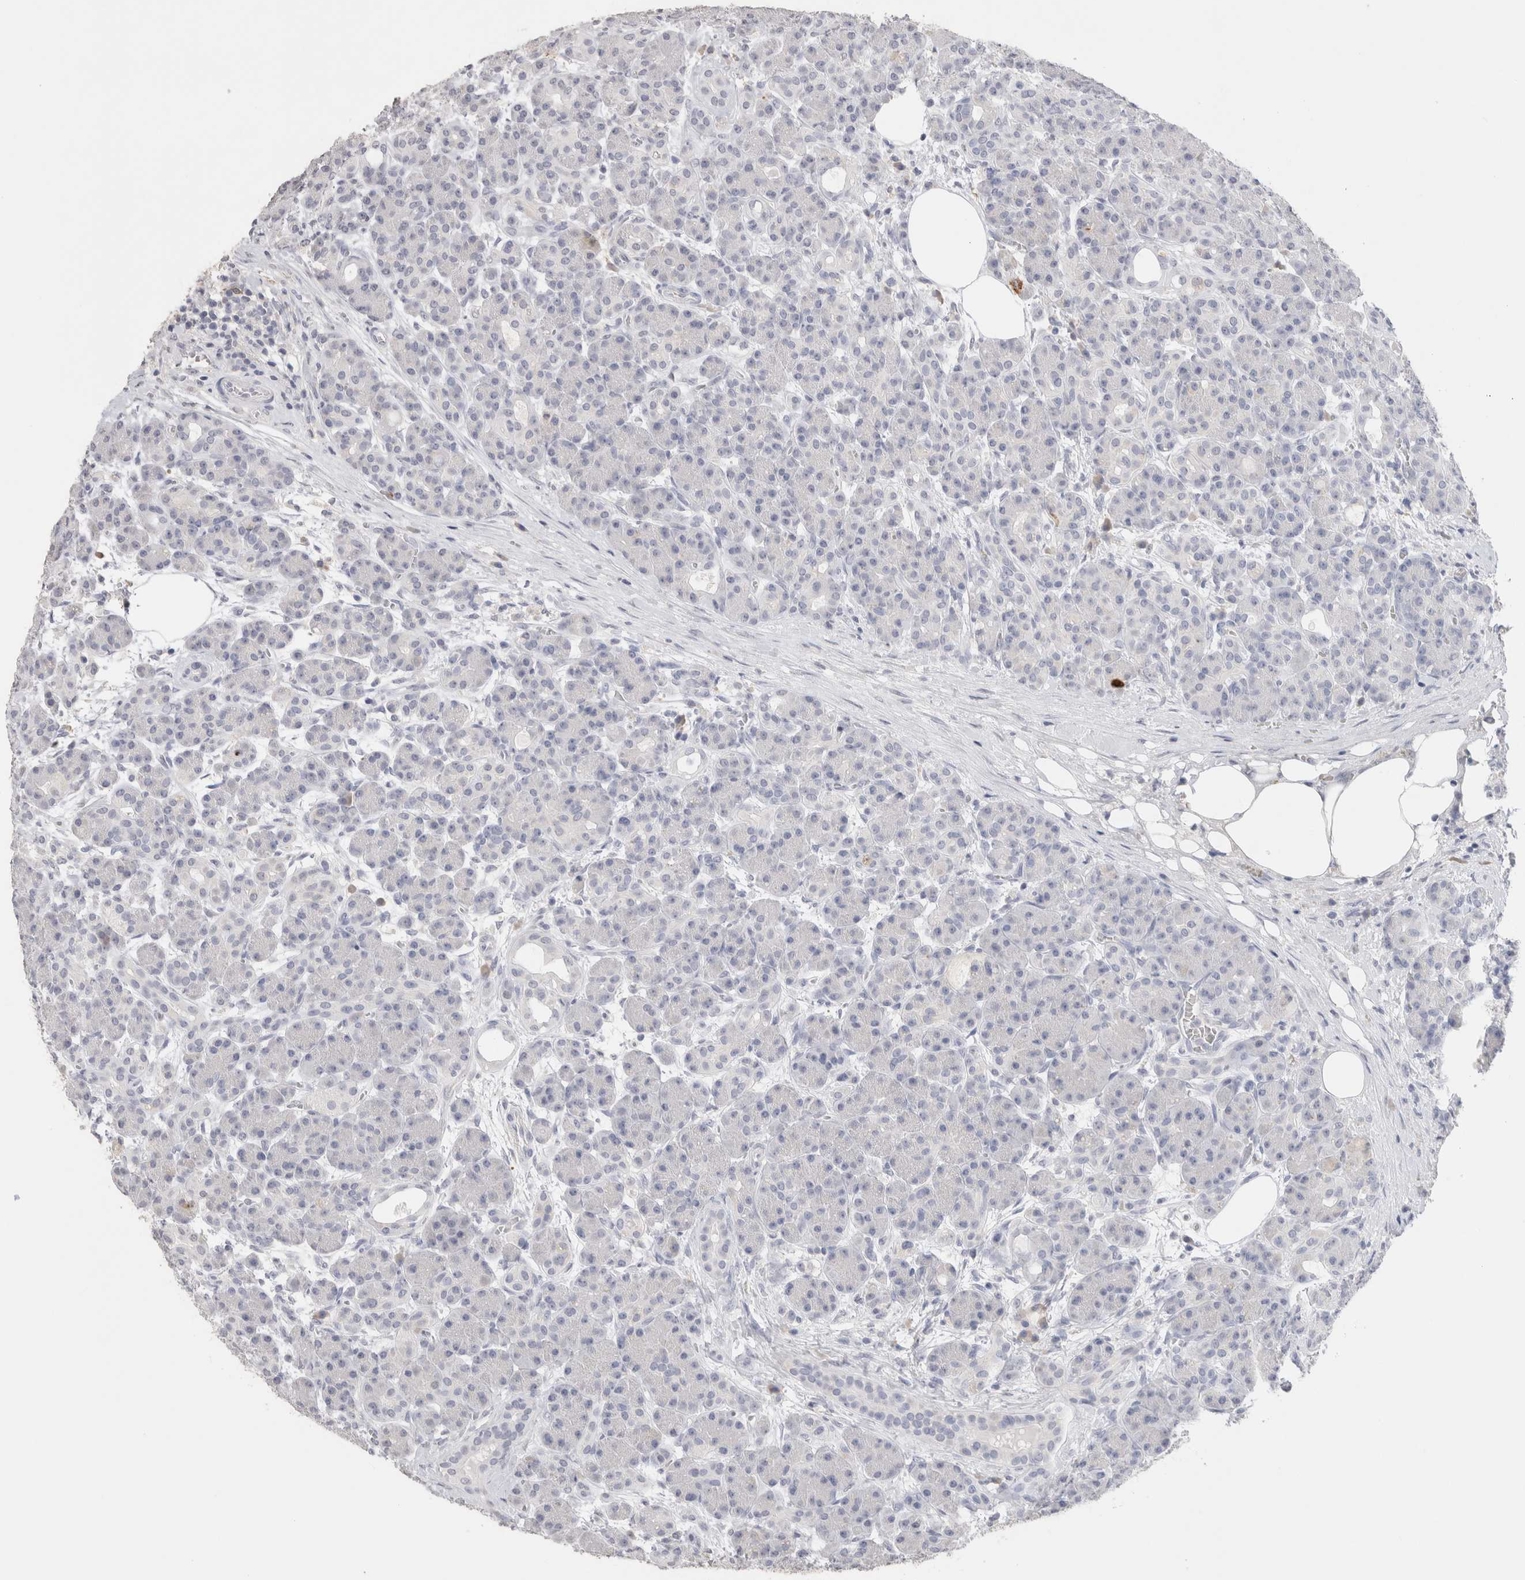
{"staining": {"intensity": "negative", "quantity": "none", "location": "none"}, "tissue": "pancreas", "cell_type": "Exocrine glandular cells", "image_type": "normal", "snomed": [{"axis": "morphology", "description": "Normal tissue, NOS"}, {"axis": "topography", "description": "Pancreas"}], "caption": "Exocrine glandular cells are negative for protein expression in unremarkable human pancreas. (DAB (3,3'-diaminobenzidine) immunohistochemistry (IHC), high magnification).", "gene": "LAMP3", "patient": {"sex": "male", "age": 63}}